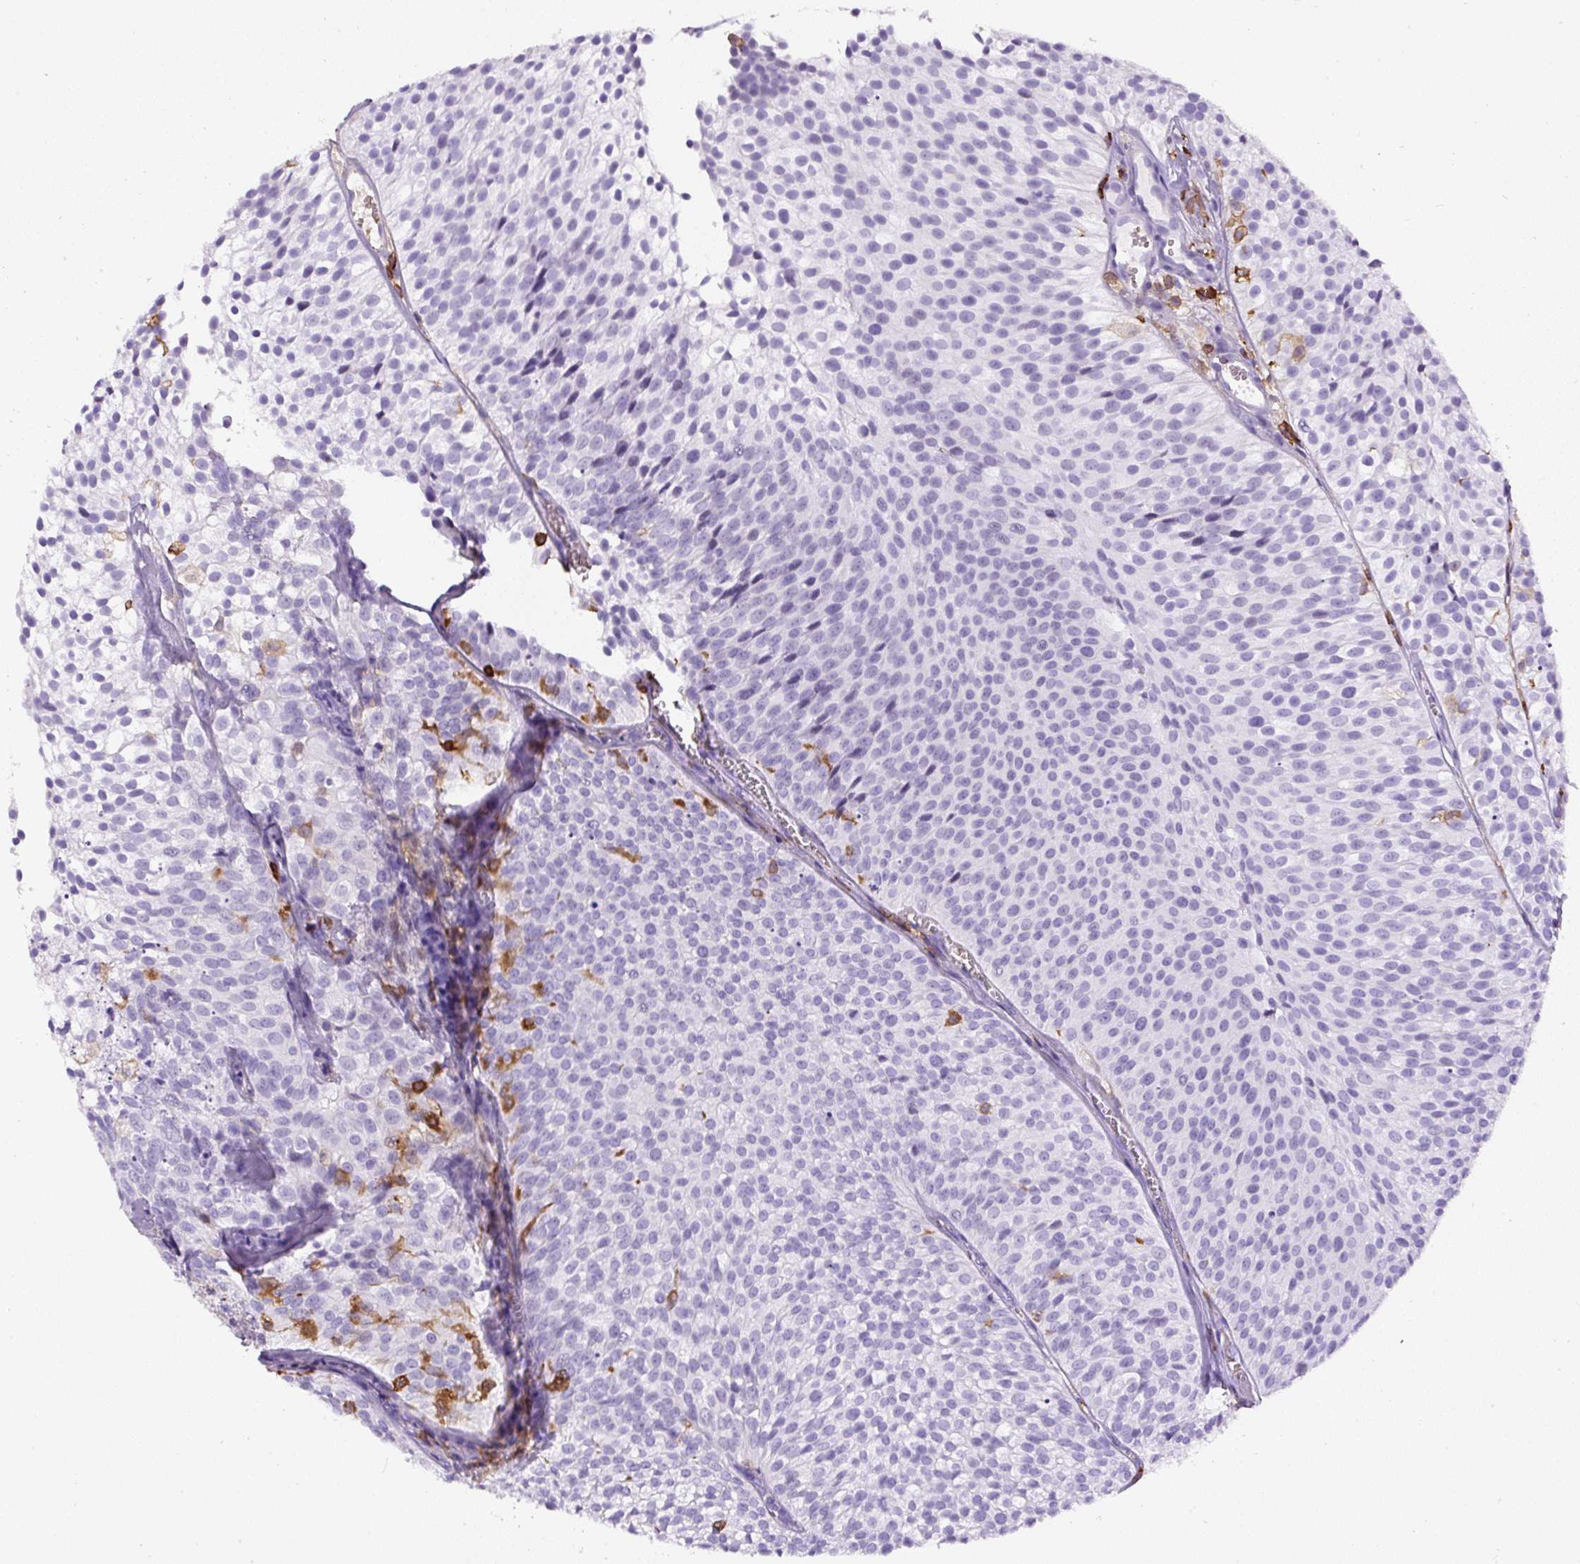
{"staining": {"intensity": "negative", "quantity": "none", "location": "none"}, "tissue": "urothelial cancer", "cell_type": "Tumor cells", "image_type": "cancer", "snomed": [{"axis": "morphology", "description": "Urothelial carcinoma, Low grade"}, {"axis": "topography", "description": "Urinary bladder"}], "caption": "There is no significant expression in tumor cells of low-grade urothelial carcinoma.", "gene": "FAM228B", "patient": {"sex": "male", "age": 91}}